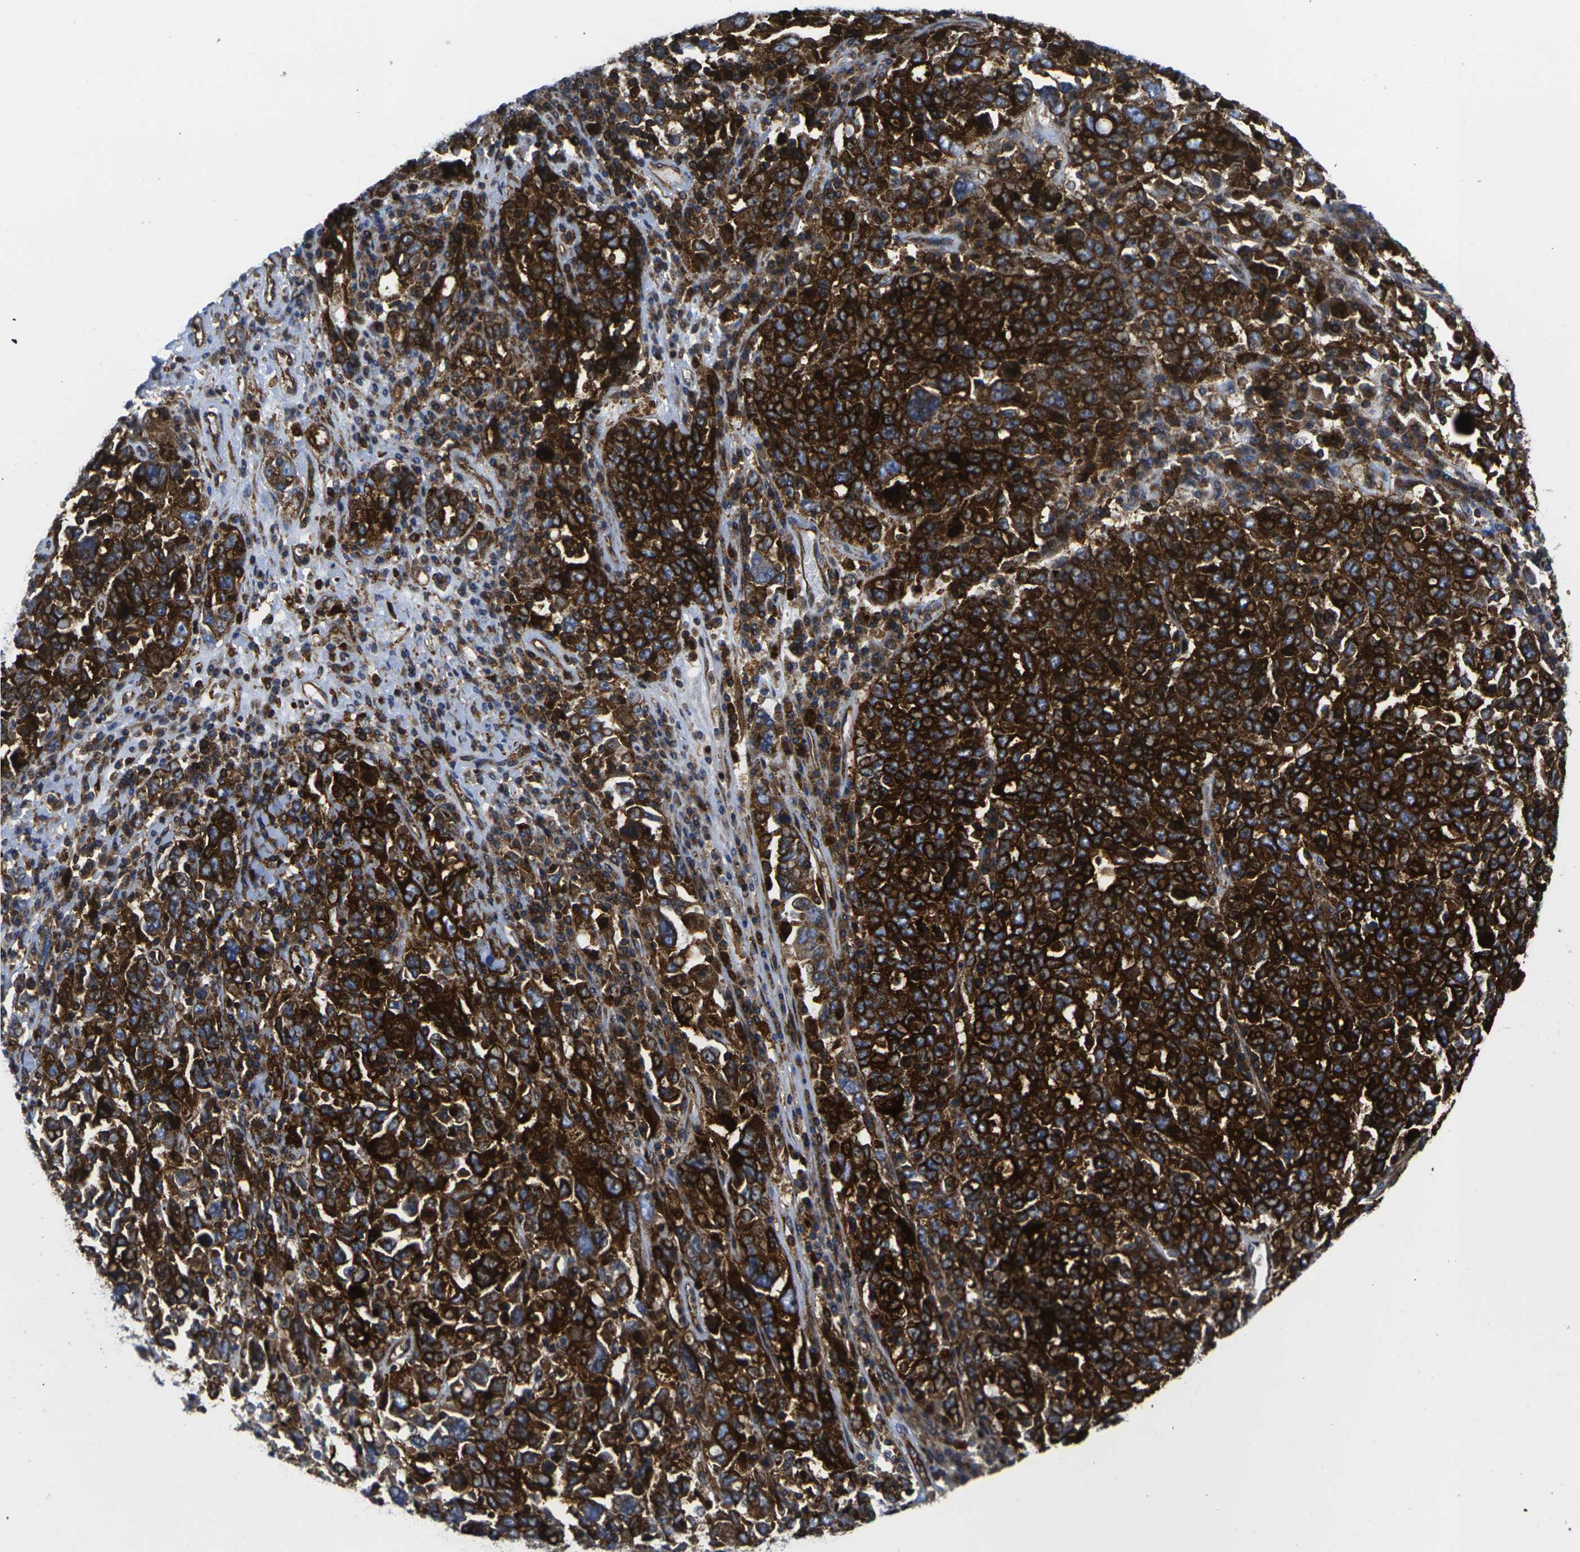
{"staining": {"intensity": "strong", "quantity": ">75%", "location": "cytoplasmic/membranous"}, "tissue": "ovarian cancer", "cell_type": "Tumor cells", "image_type": "cancer", "snomed": [{"axis": "morphology", "description": "Carcinoma, endometroid"}, {"axis": "topography", "description": "Ovary"}], "caption": "Immunohistochemistry (IHC) photomicrograph of neoplastic tissue: ovarian cancer (endometroid carcinoma) stained using IHC demonstrates high levels of strong protein expression localized specifically in the cytoplasmic/membranous of tumor cells, appearing as a cytoplasmic/membranous brown color.", "gene": "IQGAP1", "patient": {"sex": "female", "age": 62}}